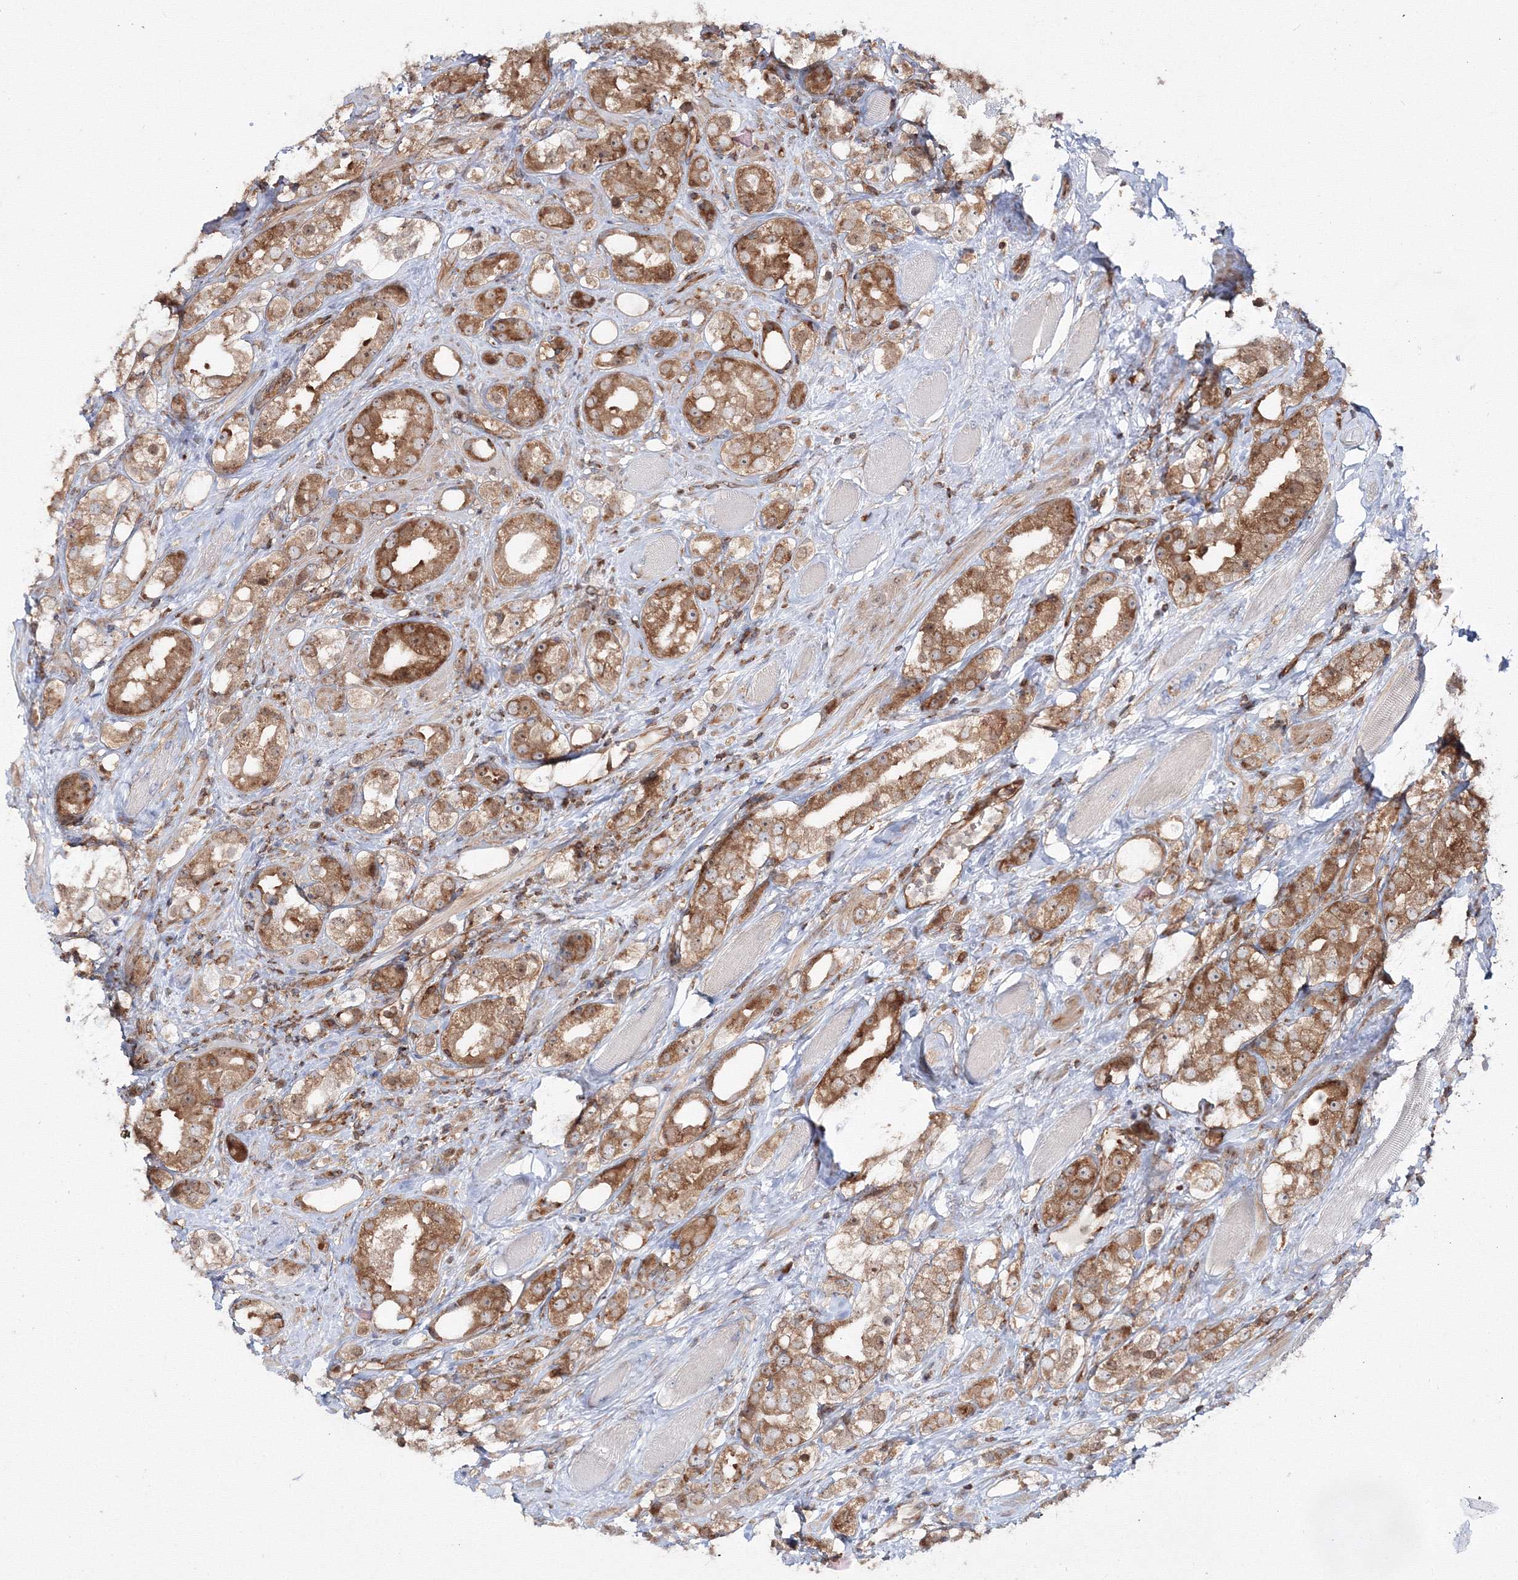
{"staining": {"intensity": "moderate", "quantity": ">75%", "location": "cytoplasmic/membranous"}, "tissue": "prostate cancer", "cell_type": "Tumor cells", "image_type": "cancer", "snomed": [{"axis": "morphology", "description": "Adenocarcinoma, NOS"}, {"axis": "topography", "description": "Prostate"}], "caption": "Immunohistochemistry staining of adenocarcinoma (prostate), which exhibits medium levels of moderate cytoplasmic/membranous expression in approximately >75% of tumor cells indicating moderate cytoplasmic/membranous protein positivity. The staining was performed using DAB (3,3'-diaminobenzidine) (brown) for protein detection and nuclei were counterstained in hematoxylin (blue).", "gene": "HARS1", "patient": {"sex": "male", "age": 79}}